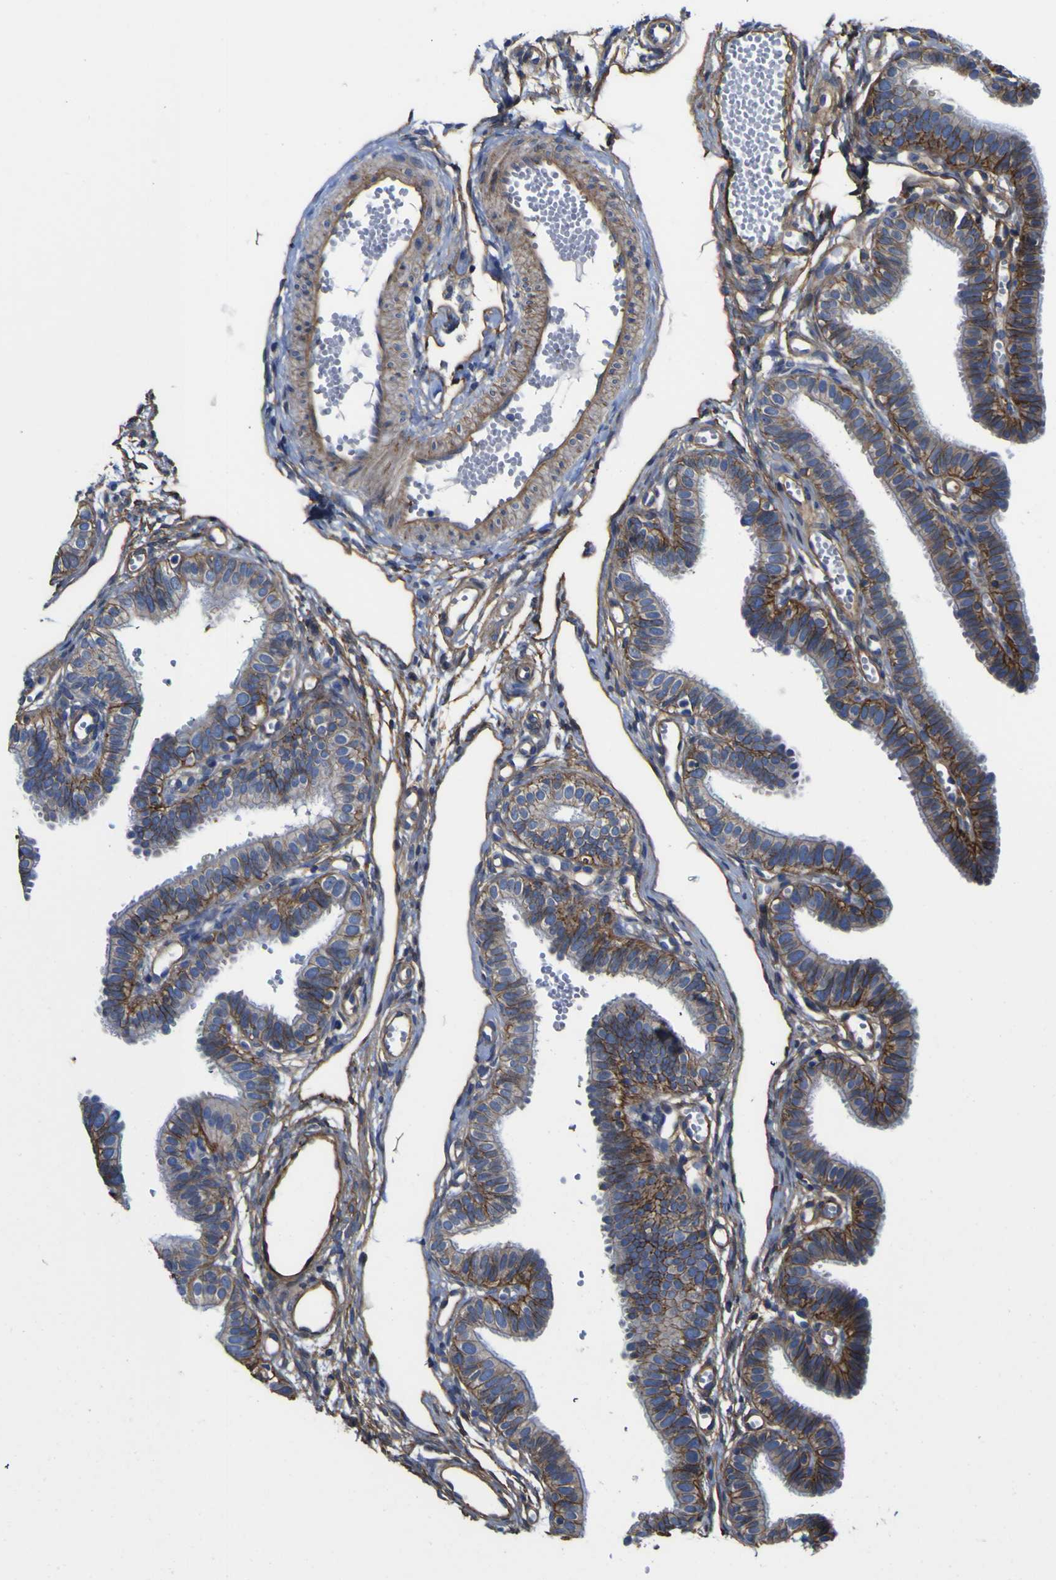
{"staining": {"intensity": "moderate", "quantity": "25%-75%", "location": "cytoplasmic/membranous"}, "tissue": "fallopian tube", "cell_type": "Glandular cells", "image_type": "normal", "snomed": [{"axis": "morphology", "description": "Normal tissue, NOS"}, {"axis": "topography", "description": "Fallopian tube"}, {"axis": "topography", "description": "Placenta"}], "caption": "High-magnification brightfield microscopy of normal fallopian tube stained with DAB (3,3'-diaminobenzidine) (brown) and counterstained with hematoxylin (blue). glandular cells exhibit moderate cytoplasmic/membranous expression is identified in about25%-75% of cells. (IHC, brightfield microscopy, high magnification).", "gene": "CD151", "patient": {"sex": "female", "age": 34}}